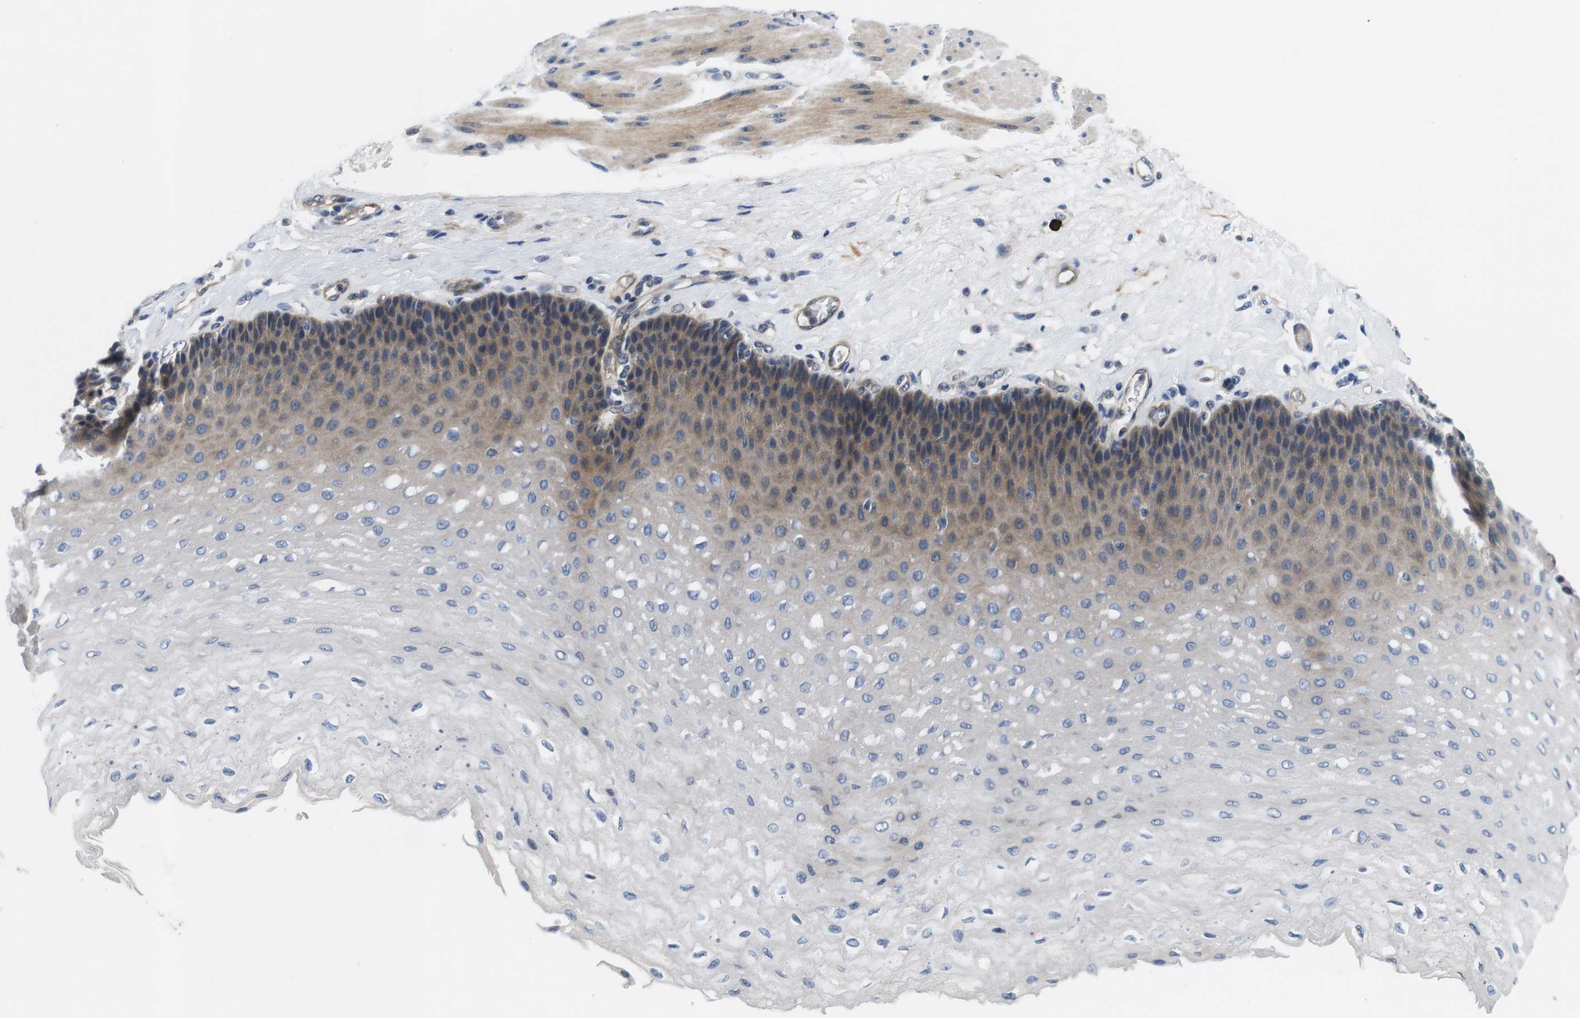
{"staining": {"intensity": "moderate", "quantity": "<25%", "location": "cytoplasmic/membranous"}, "tissue": "esophagus", "cell_type": "Squamous epithelial cells", "image_type": "normal", "snomed": [{"axis": "morphology", "description": "Normal tissue, NOS"}, {"axis": "topography", "description": "Esophagus"}], "caption": "Immunohistochemistry of normal human esophagus shows low levels of moderate cytoplasmic/membranous staining in approximately <25% of squamous epithelial cells.", "gene": "SLC30A1", "patient": {"sex": "female", "age": 72}}